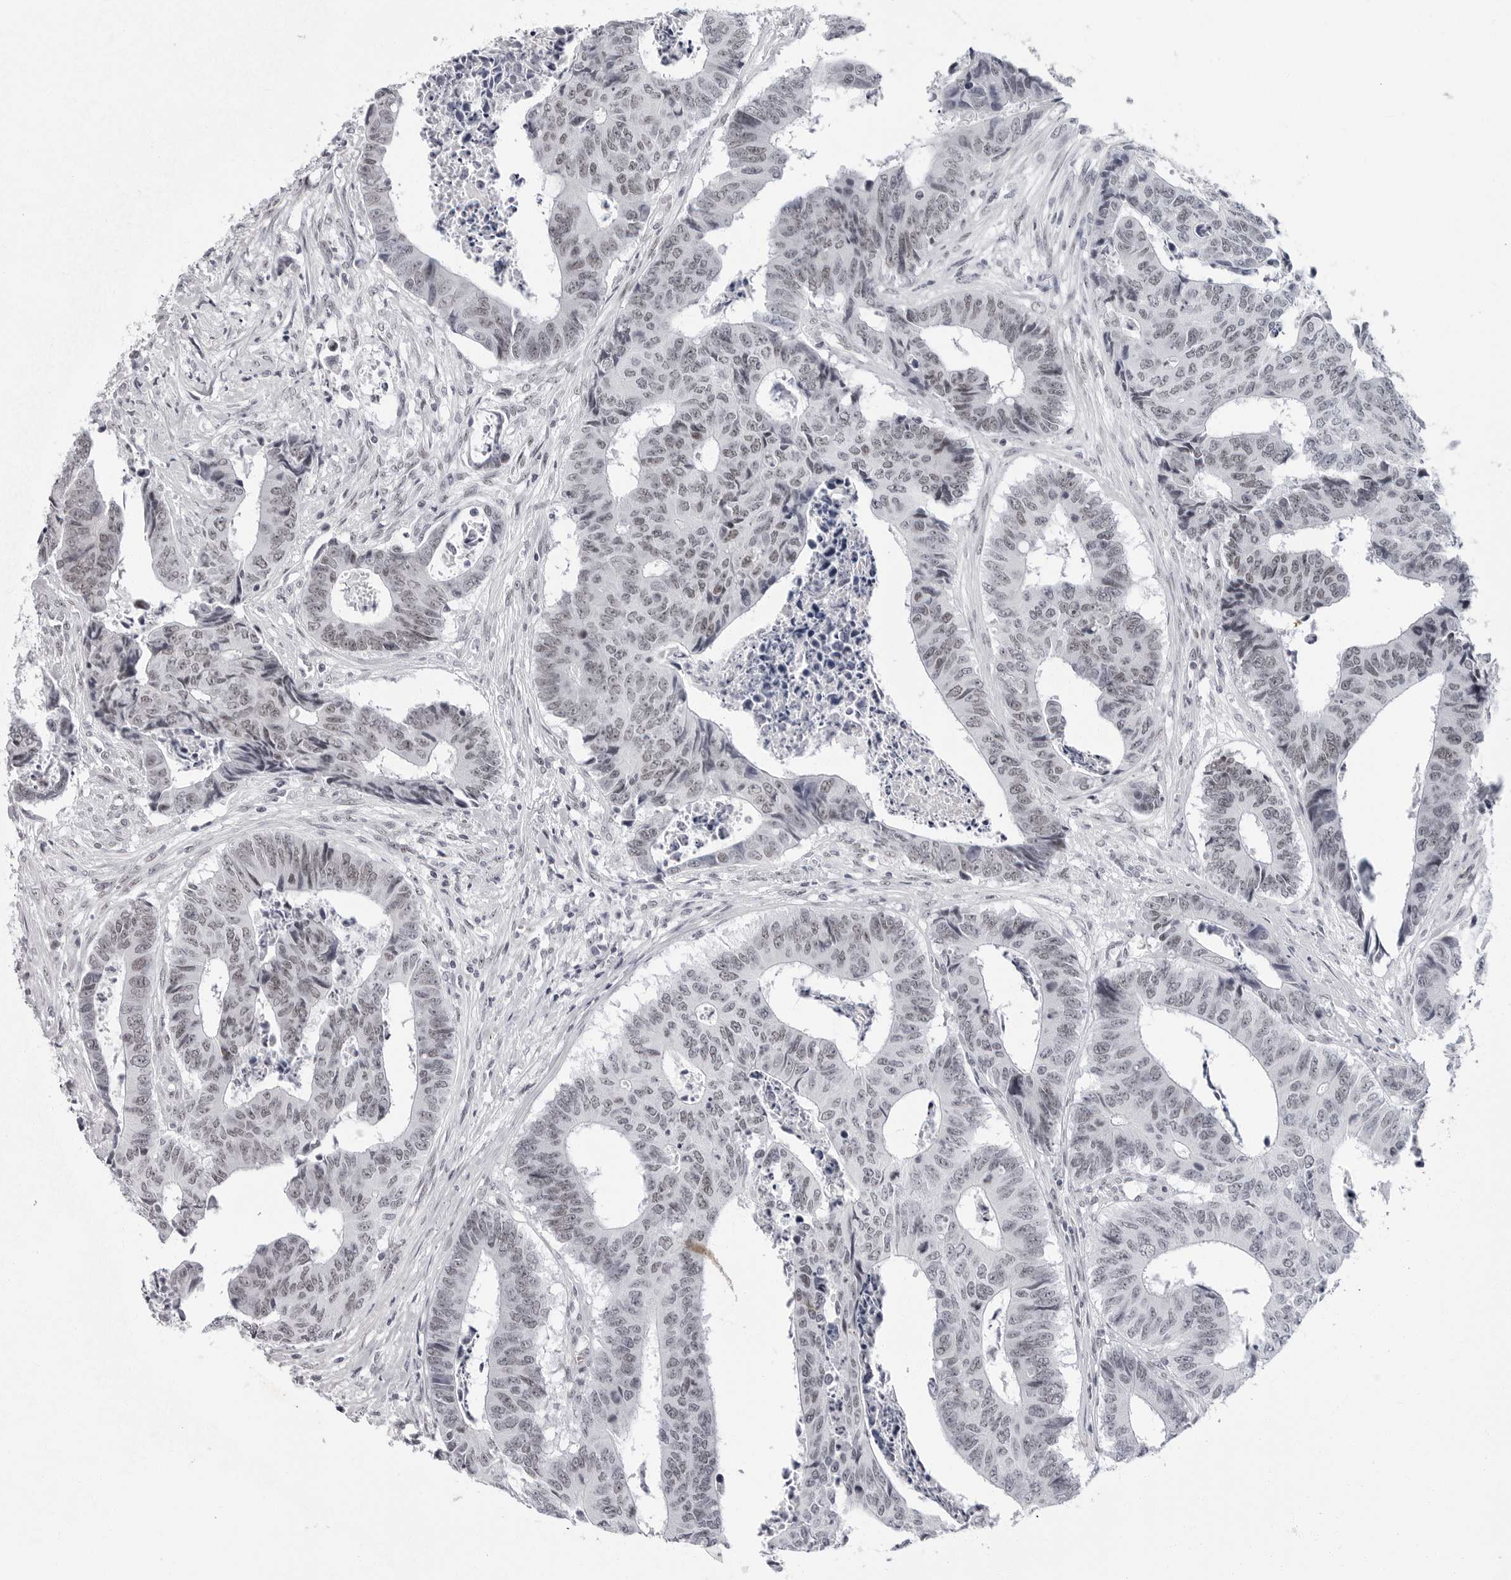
{"staining": {"intensity": "weak", "quantity": "<25%", "location": "nuclear"}, "tissue": "colorectal cancer", "cell_type": "Tumor cells", "image_type": "cancer", "snomed": [{"axis": "morphology", "description": "Adenocarcinoma, NOS"}, {"axis": "topography", "description": "Rectum"}], "caption": "An image of colorectal cancer stained for a protein demonstrates no brown staining in tumor cells. (Brightfield microscopy of DAB (3,3'-diaminobenzidine) IHC at high magnification).", "gene": "VEZF1", "patient": {"sex": "male", "age": 84}}